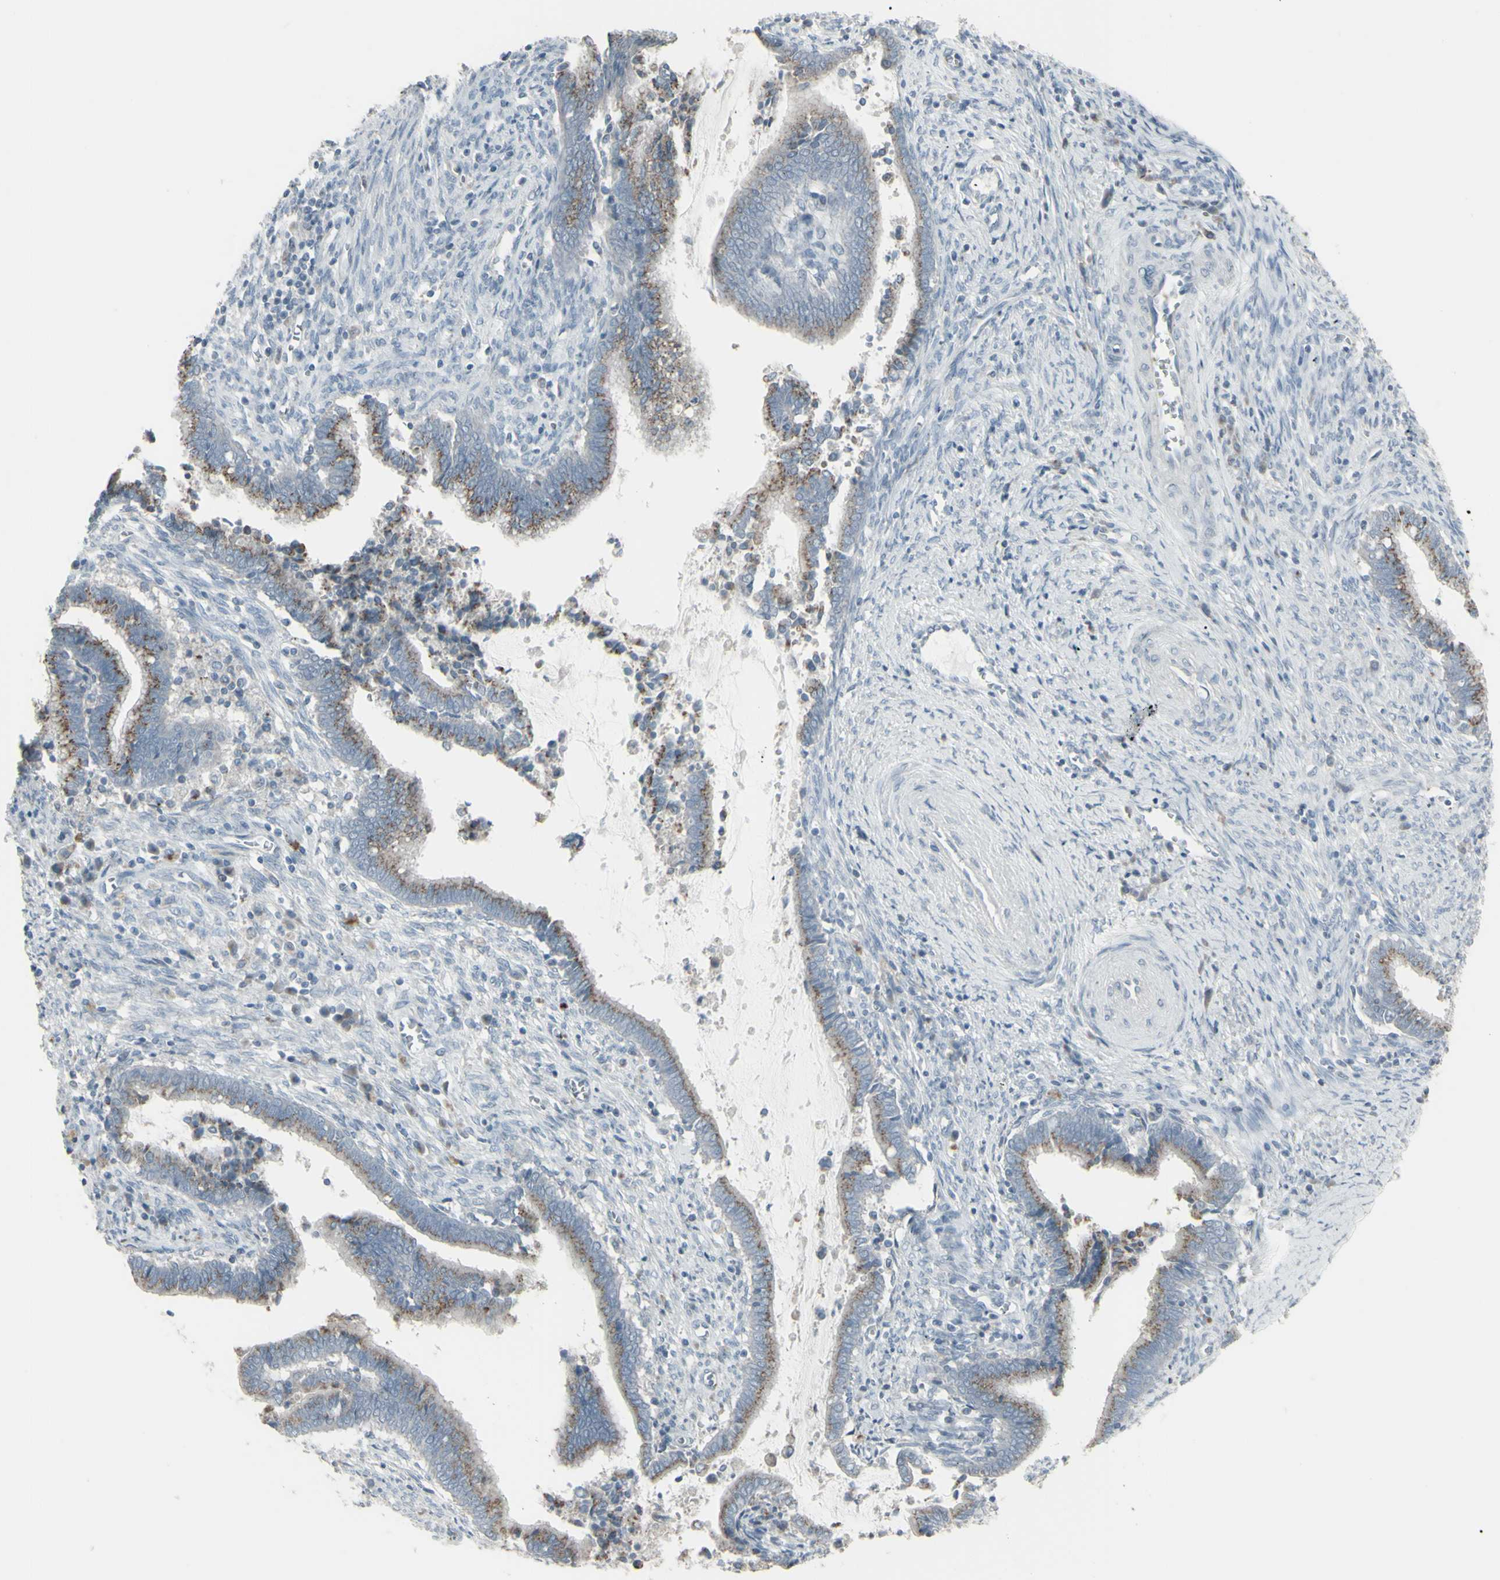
{"staining": {"intensity": "moderate", "quantity": ">75%", "location": "cytoplasmic/membranous"}, "tissue": "cervical cancer", "cell_type": "Tumor cells", "image_type": "cancer", "snomed": [{"axis": "morphology", "description": "Adenocarcinoma, NOS"}, {"axis": "topography", "description": "Cervix"}], "caption": "Human cervical cancer stained for a protein (brown) displays moderate cytoplasmic/membranous positive staining in approximately >75% of tumor cells.", "gene": "CD79B", "patient": {"sex": "female", "age": 44}}